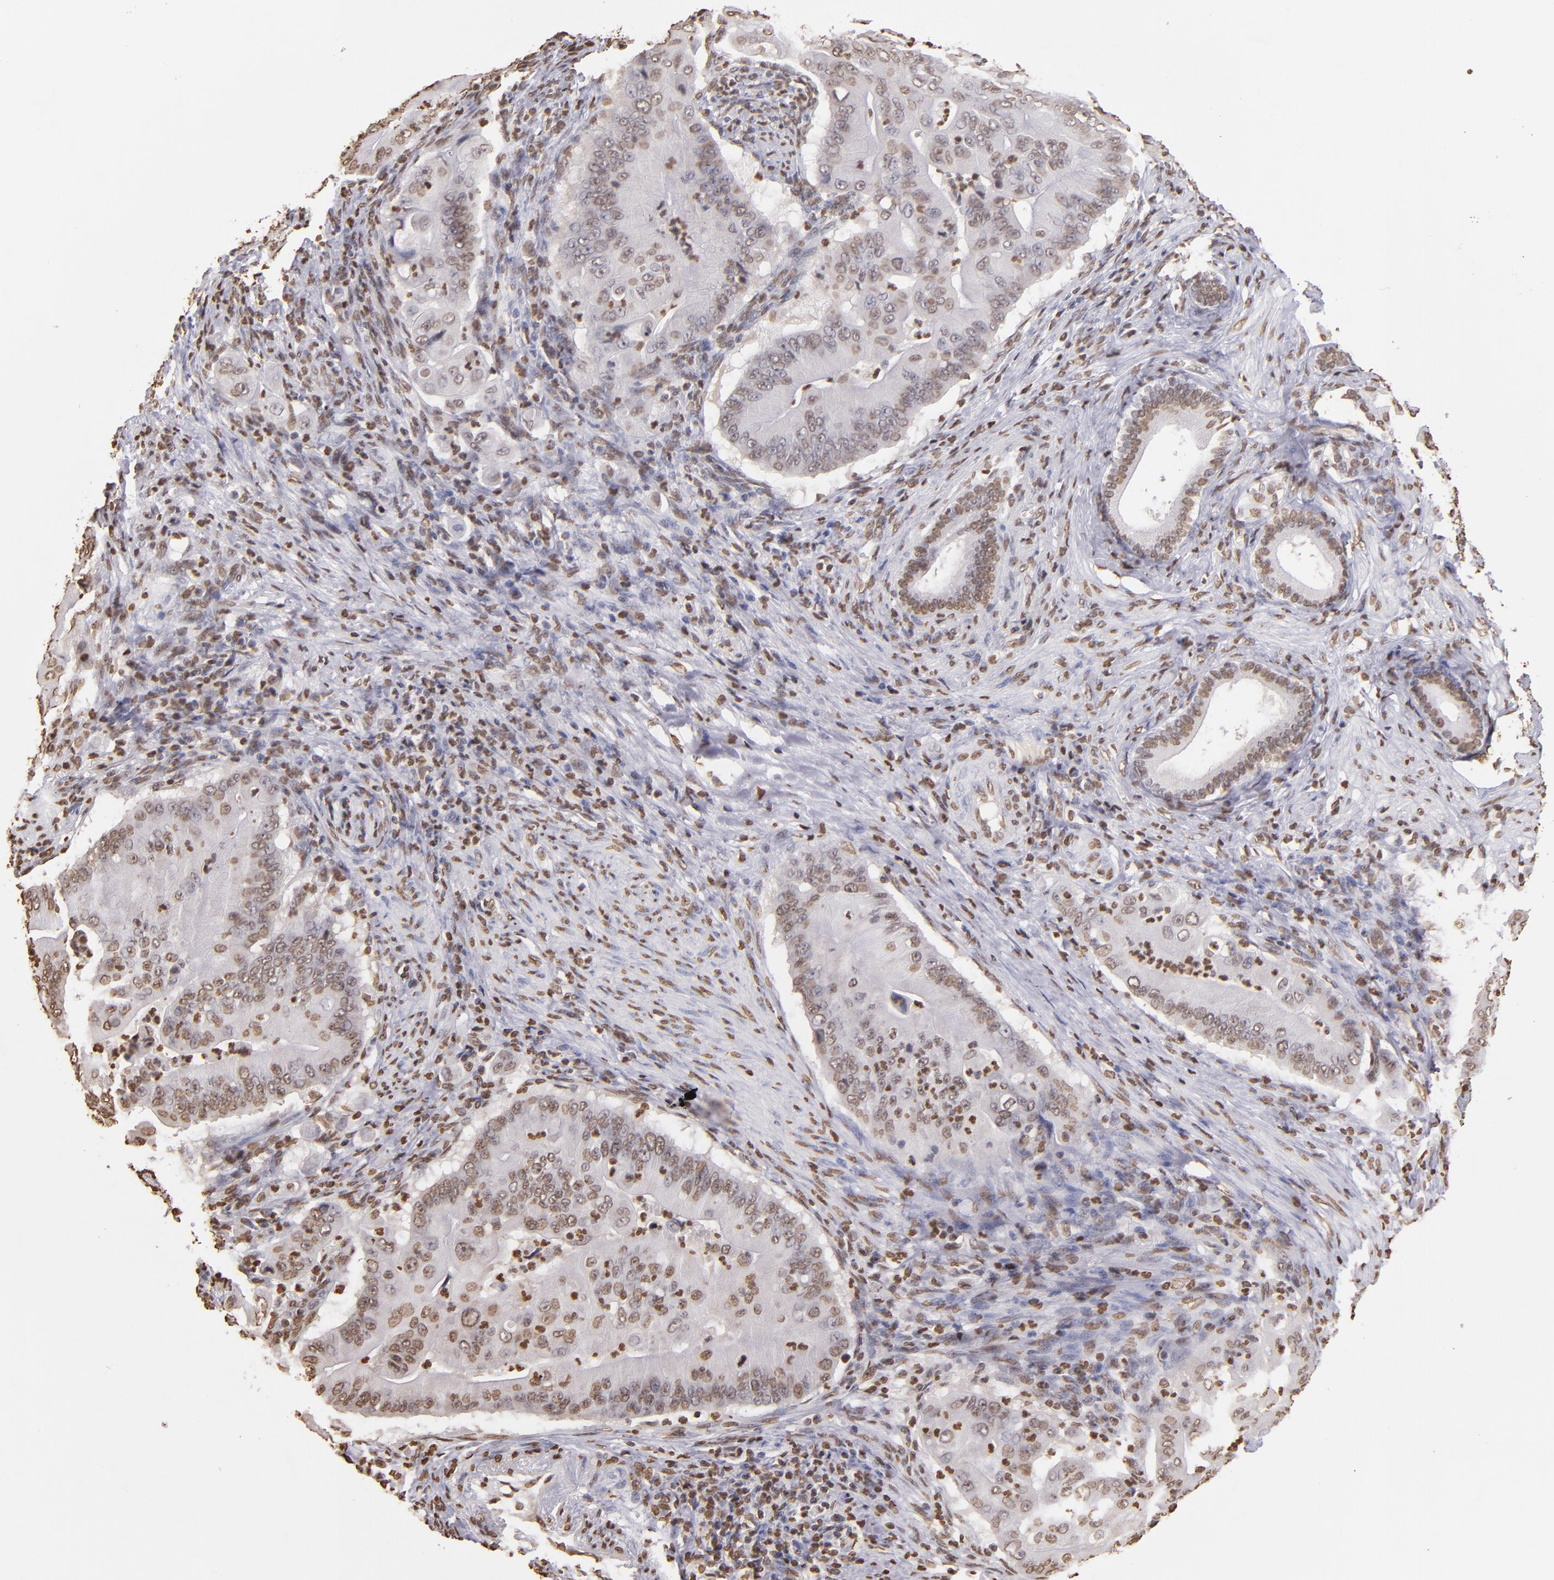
{"staining": {"intensity": "weak", "quantity": "25%-75%", "location": "nuclear"}, "tissue": "pancreatic cancer", "cell_type": "Tumor cells", "image_type": "cancer", "snomed": [{"axis": "morphology", "description": "Adenocarcinoma, NOS"}, {"axis": "topography", "description": "Pancreas"}], "caption": "Brown immunohistochemical staining in adenocarcinoma (pancreatic) demonstrates weak nuclear positivity in approximately 25%-75% of tumor cells. (Stains: DAB in brown, nuclei in blue, Microscopy: brightfield microscopy at high magnification).", "gene": "LBX1", "patient": {"sex": "male", "age": 62}}